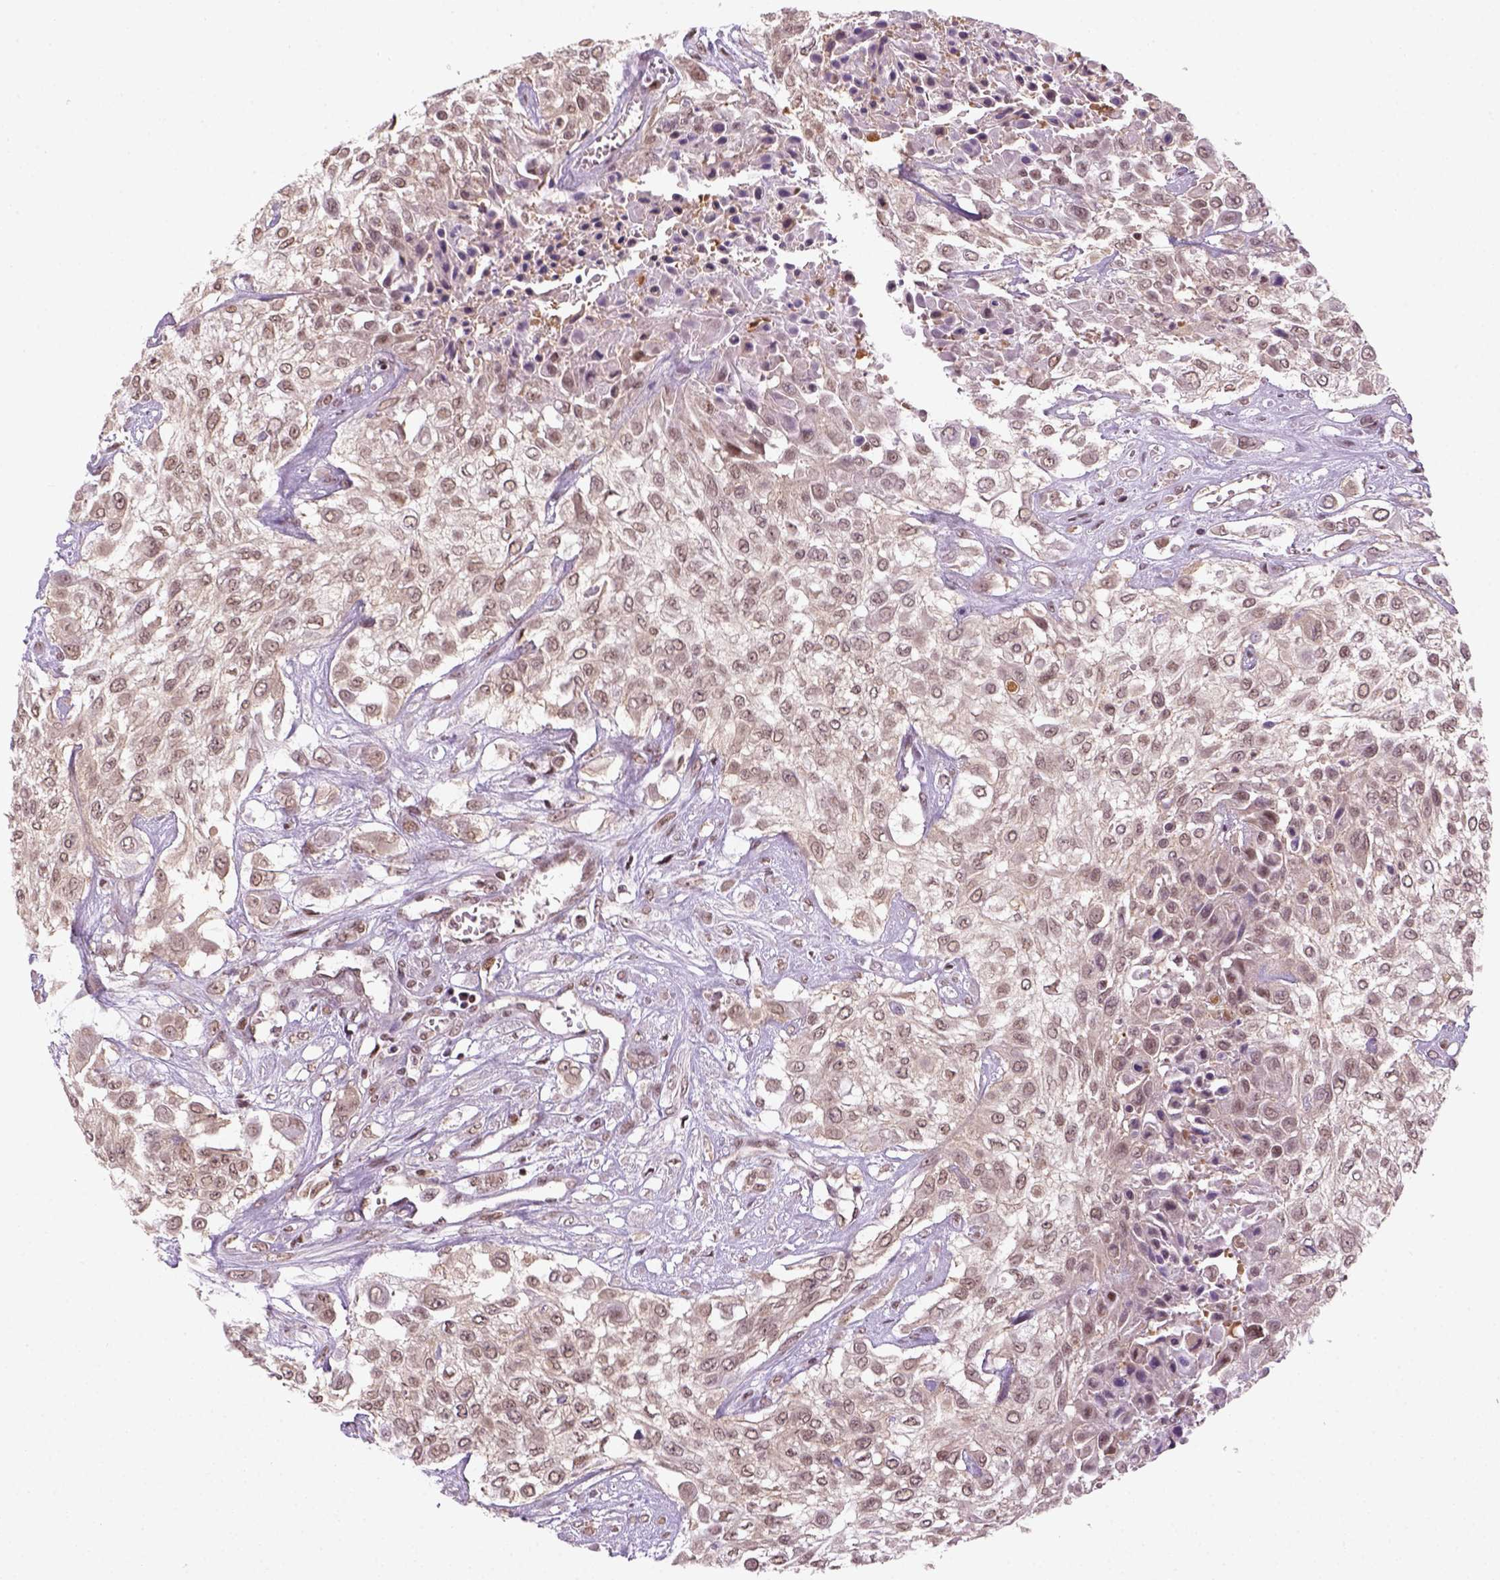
{"staining": {"intensity": "weak", "quantity": ">75%", "location": "cytoplasmic/membranous,nuclear"}, "tissue": "urothelial cancer", "cell_type": "Tumor cells", "image_type": "cancer", "snomed": [{"axis": "morphology", "description": "Urothelial carcinoma, High grade"}, {"axis": "topography", "description": "Urinary bladder"}], "caption": "A brown stain highlights weak cytoplasmic/membranous and nuclear positivity of a protein in human high-grade urothelial carcinoma tumor cells.", "gene": "GOT1", "patient": {"sex": "male", "age": 57}}